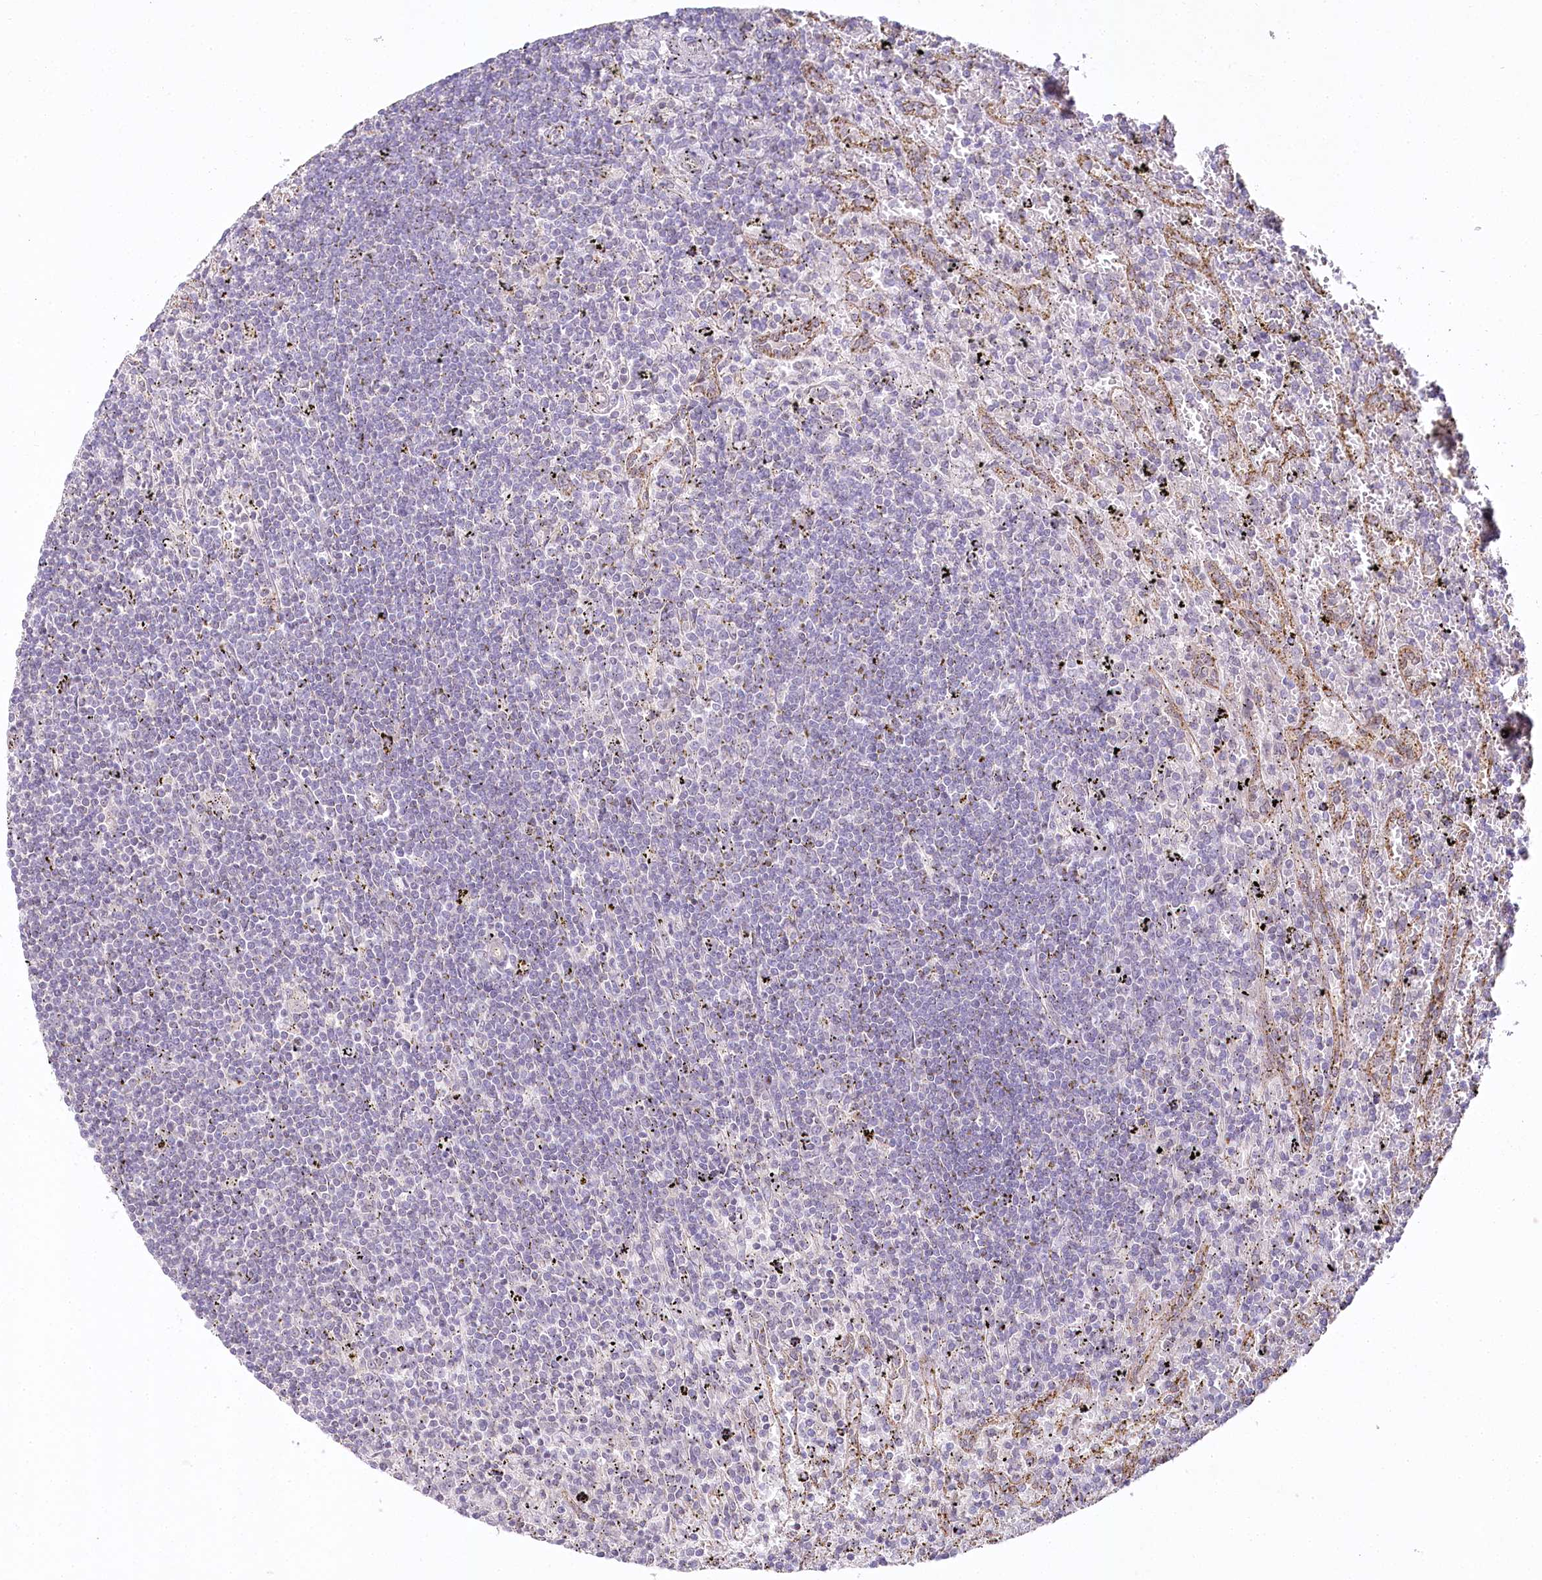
{"staining": {"intensity": "negative", "quantity": "none", "location": "none"}, "tissue": "lymphoma", "cell_type": "Tumor cells", "image_type": "cancer", "snomed": [{"axis": "morphology", "description": "Malignant lymphoma, non-Hodgkin's type, Low grade"}, {"axis": "topography", "description": "Spleen"}], "caption": "There is no significant expression in tumor cells of malignant lymphoma, non-Hodgkin's type (low-grade). The staining was performed using DAB (3,3'-diaminobenzidine) to visualize the protein expression in brown, while the nuclei were stained in blue with hematoxylin (Magnification: 20x).", "gene": "AAMDC", "patient": {"sex": "male", "age": 76}}